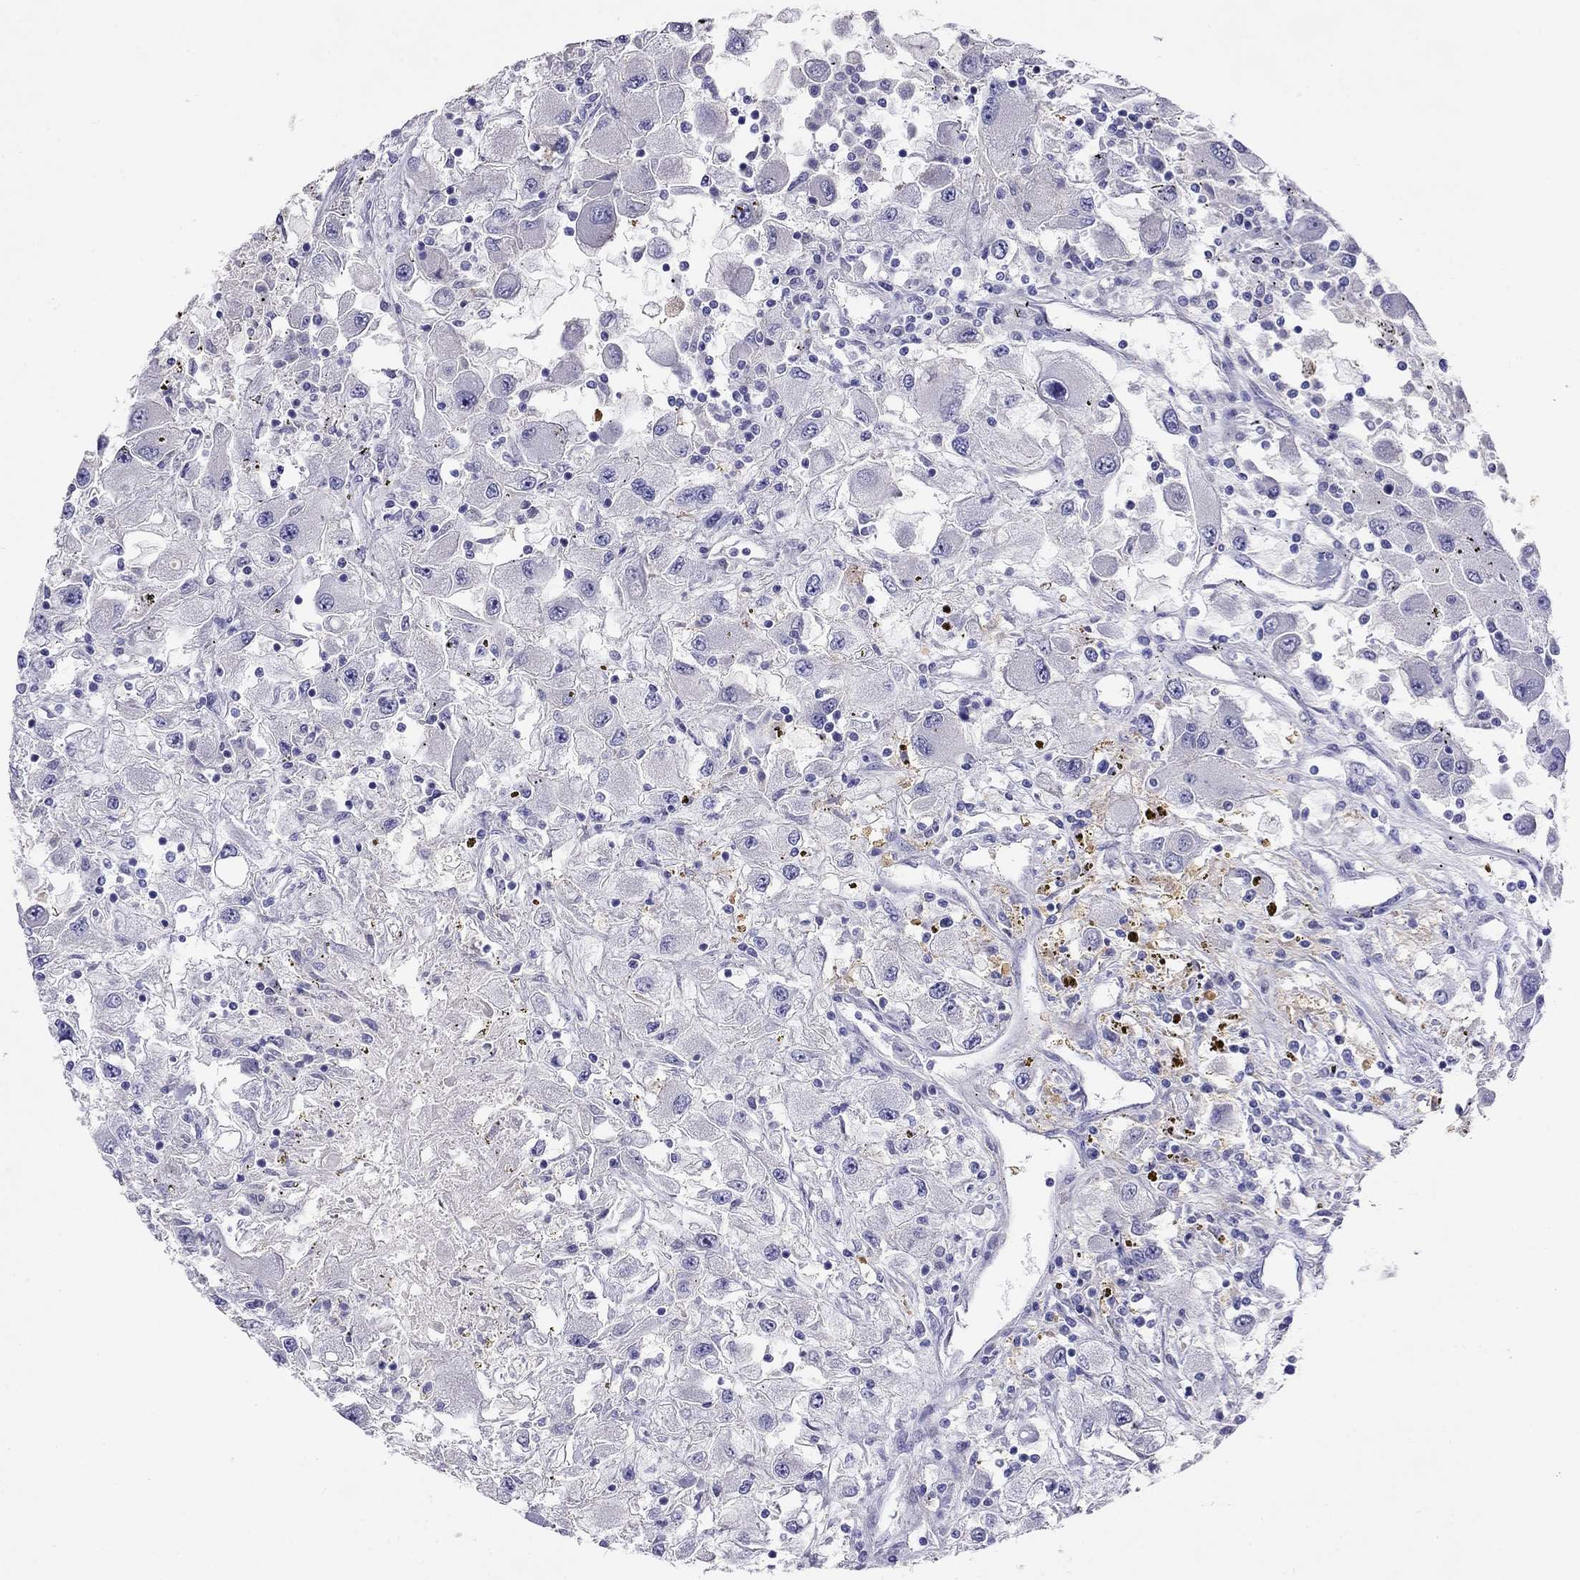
{"staining": {"intensity": "negative", "quantity": "none", "location": "none"}, "tissue": "renal cancer", "cell_type": "Tumor cells", "image_type": "cancer", "snomed": [{"axis": "morphology", "description": "Adenocarcinoma, NOS"}, {"axis": "topography", "description": "Kidney"}], "caption": "A photomicrograph of human renal adenocarcinoma is negative for staining in tumor cells.", "gene": "CAPNS2", "patient": {"sex": "female", "age": 67}}